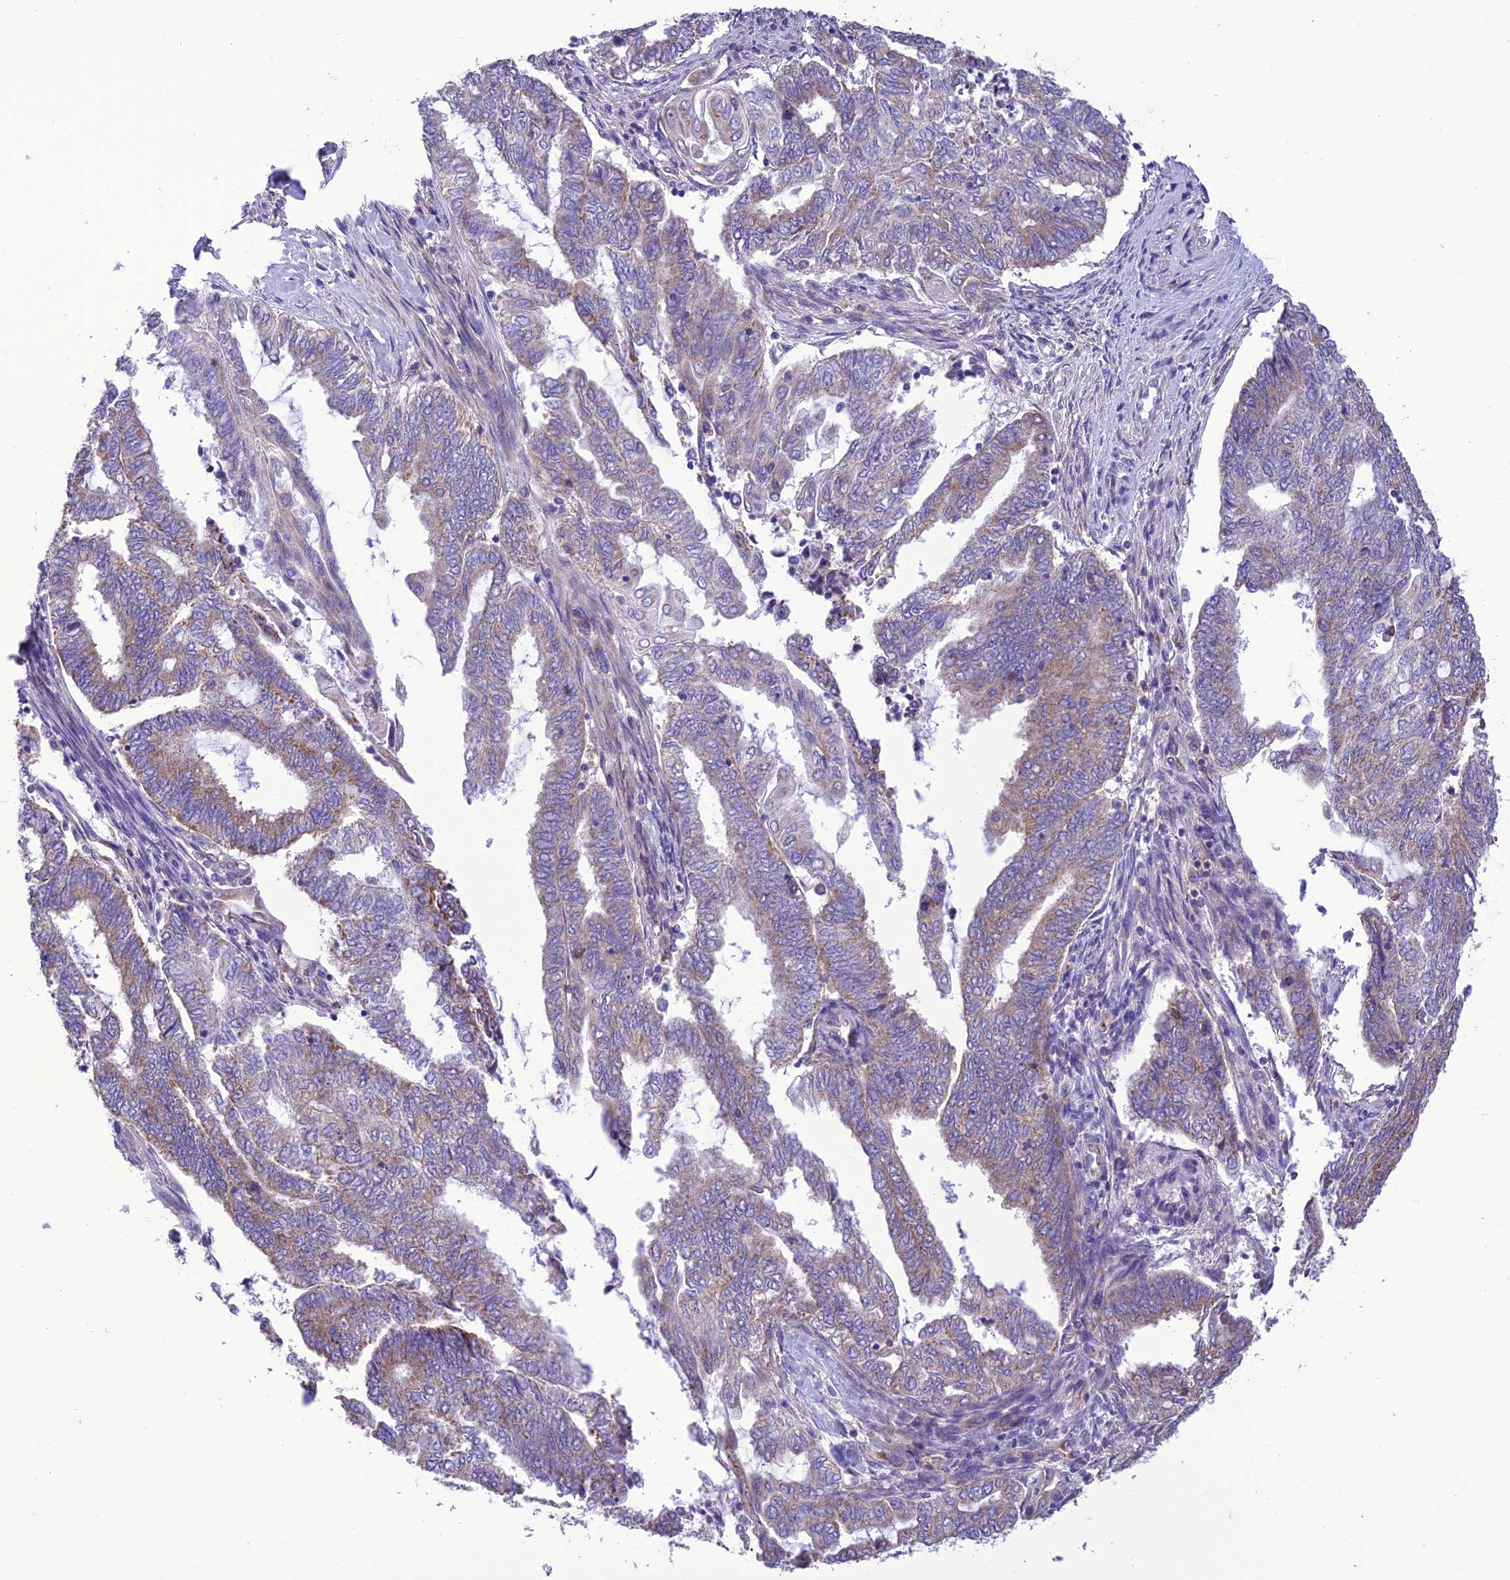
{"staining": {"intensity": "weak", "quantity": ">75%", "location": "cytoplasmic/membranous"}, "tissue": "endometrial cancer", "cell_type": "Tumor cells", "image_type": "cancer", "snomed": [{"axis": "morphology", "description": "Adenocarcinoma, NOS"}, {"axis": "topography", "description": "Uterus"}, {"axis": "topography", "description": "Endometrium"}], "caption": "Immunohistochemistry micrograph of neoplastic tissue: human endometrial cancer (adenocarcinoma) stained using immunohistochemistry (IHC) shows low levels of weak protein expression localized specifically in the cytoplasmic/membranous of tumor cells, appearing as a cytoplasmic/membranous brown color.", "gene": "MAP3K12", "patient": {"sex": "female", "age": 70}}